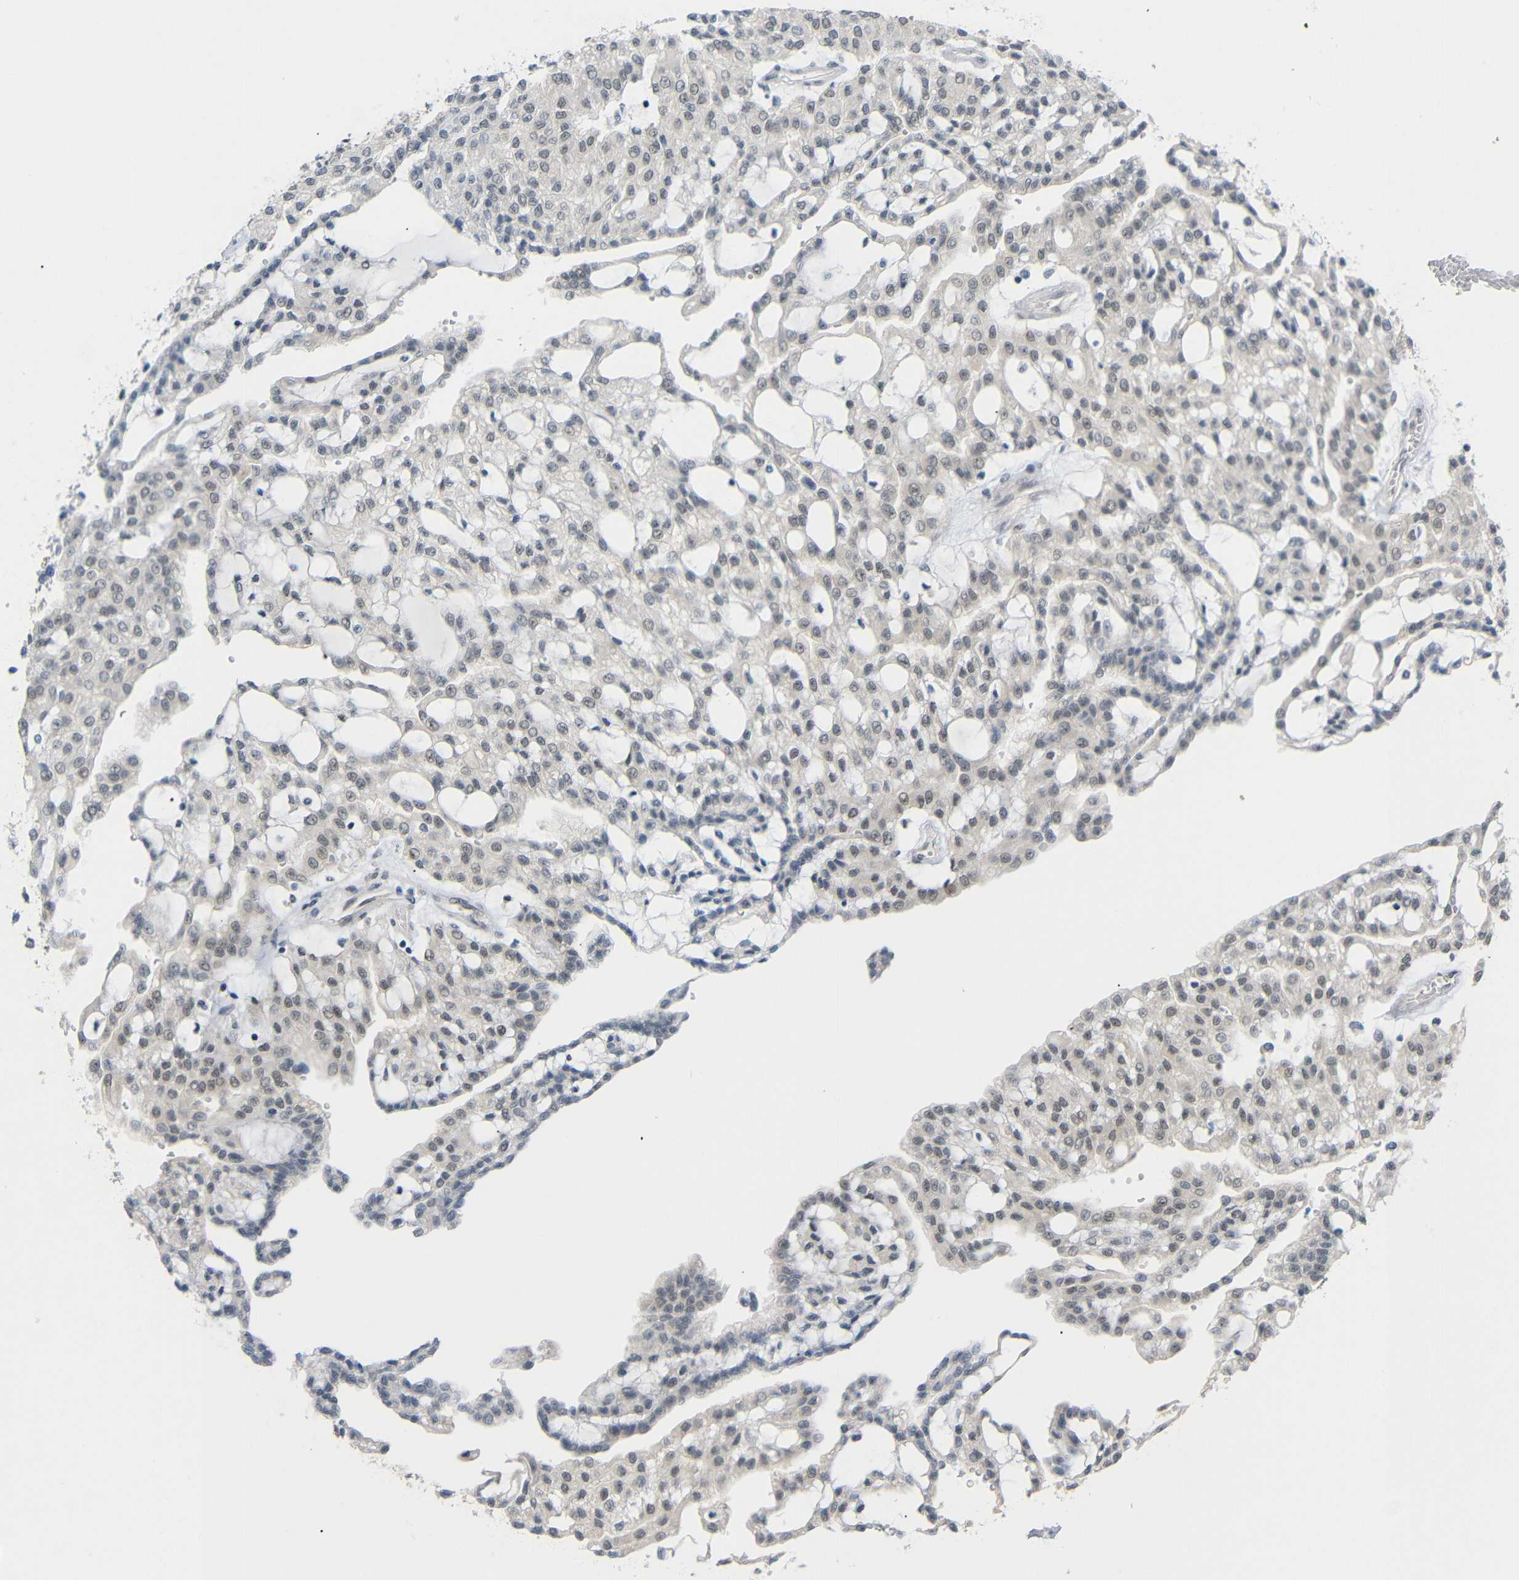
{"staining": {"intensity": "weak", "quantity": "<25%", "location": "nuclear"}, "tissue": "renal cancer", "cell_type": "Tumor cells", "image_type": "cancer", "snomed": [{"axis": "morphology", "description": "Adenocarcinoma, NOS"}, {"axis": "topography", "description": "Kidney"}], "caption": "A histopathology image of human renal adenocarcinoma is negative for staining in tumor cells. (Immunohistochemistry, brightfield microscopy, high magnification).", "gene": "GPR158", "patient": {"sex": "male", "age": 63}}